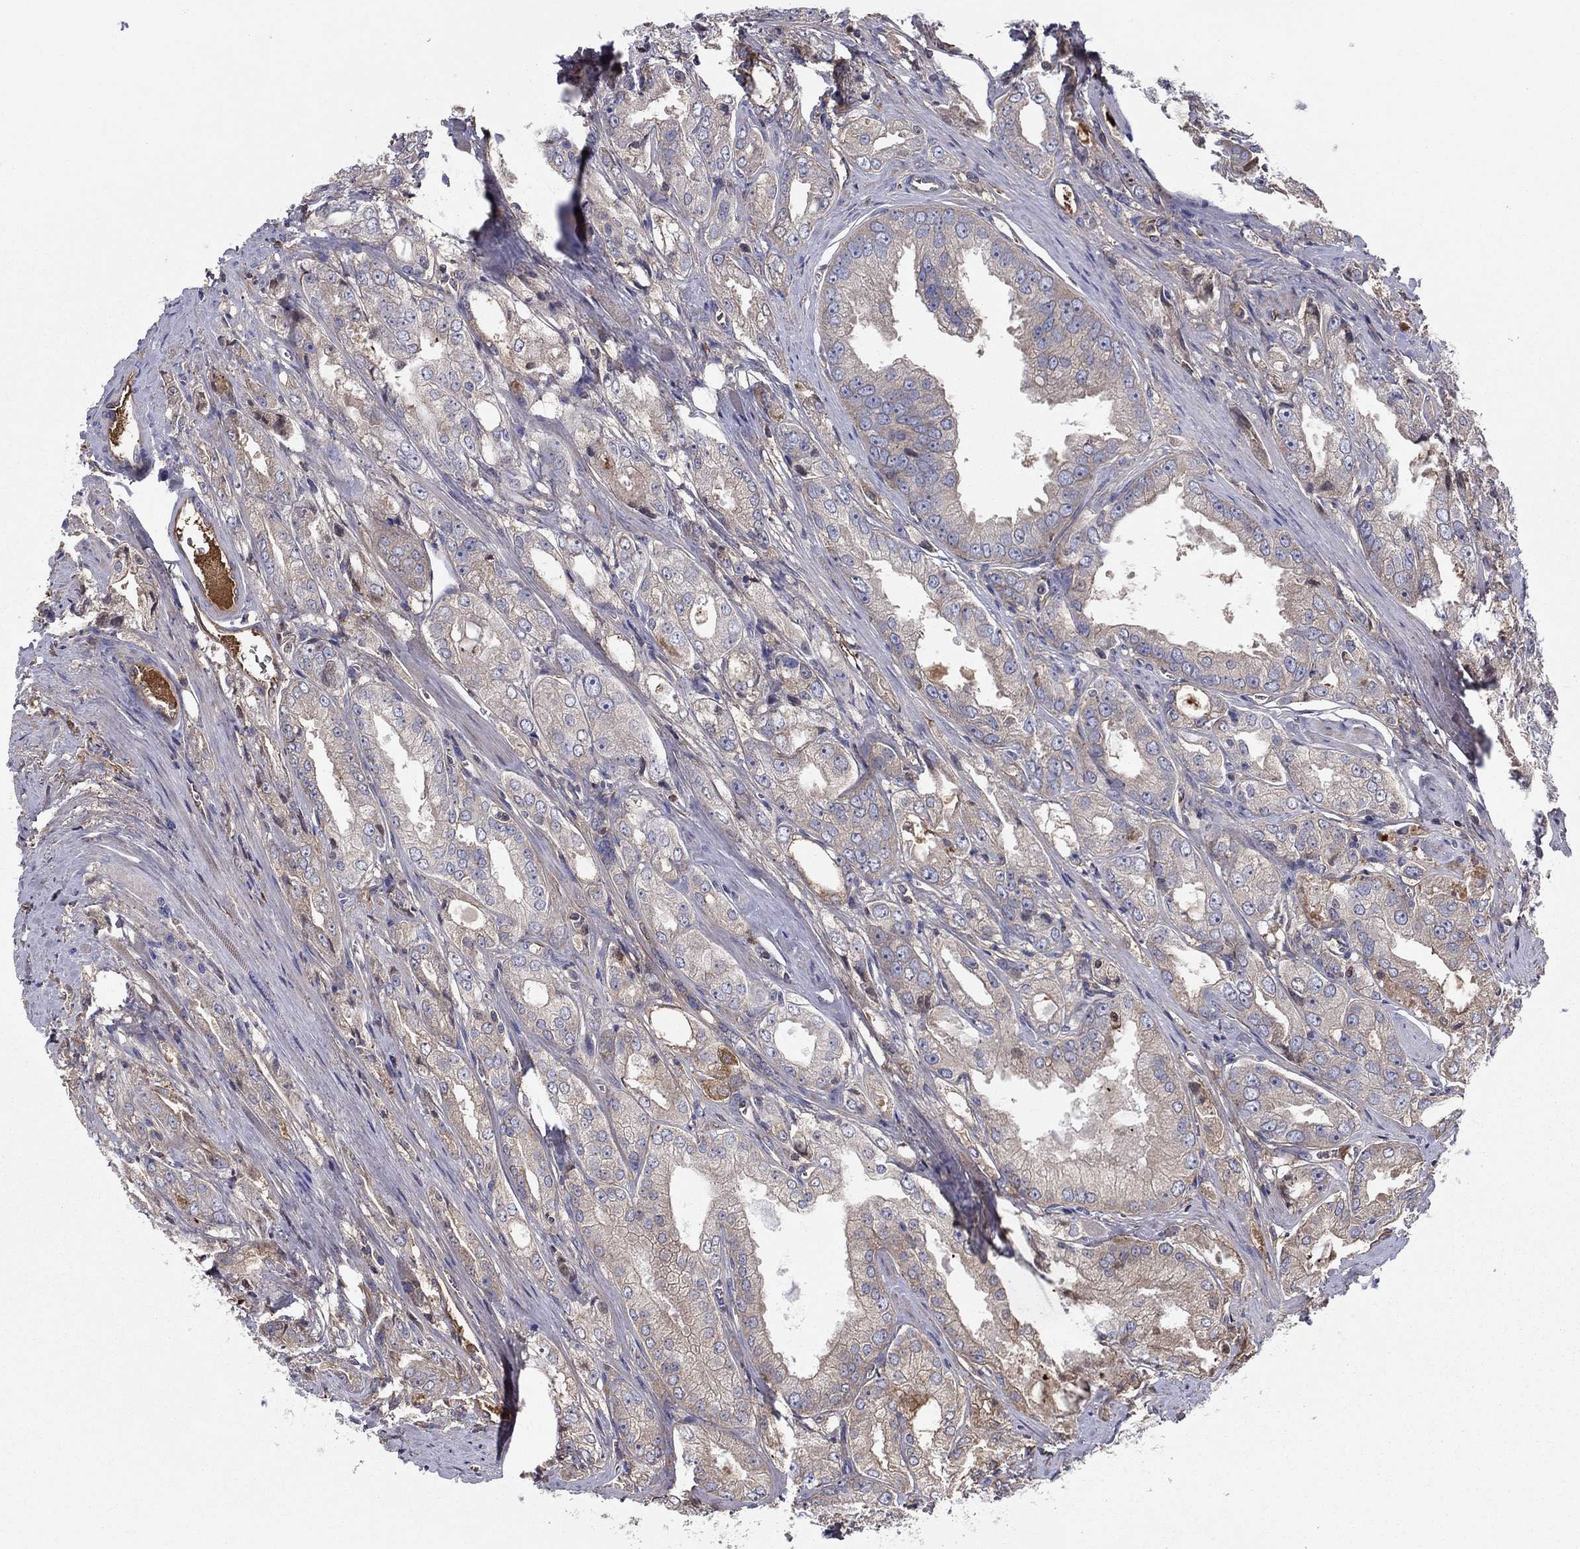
{"staining": {"intensity": "negative", "quantity": "none", "location": "none"}, "tissue": "prostate cancer", "cell_type": "Tumor cells", "image_type": "cancer", "snomed": [{"axis": "morphology", "description": "Adenocarcinoma, NOS"}, {"axis": "morphology", "description": "Adenocarcinoma, High grade"}, {"axis": "topography", "description": "Prostate"}], "caption": "Immunohistochemistry (IHC) micrograph of neoplastic tissue: prostate cancer (adenocarcinoma (high-grade)) stained with DAB exhibits no significant protein positivity in tumor cells.", "gene": "HPX", "patient": {"sex": "male", "age": 70}}